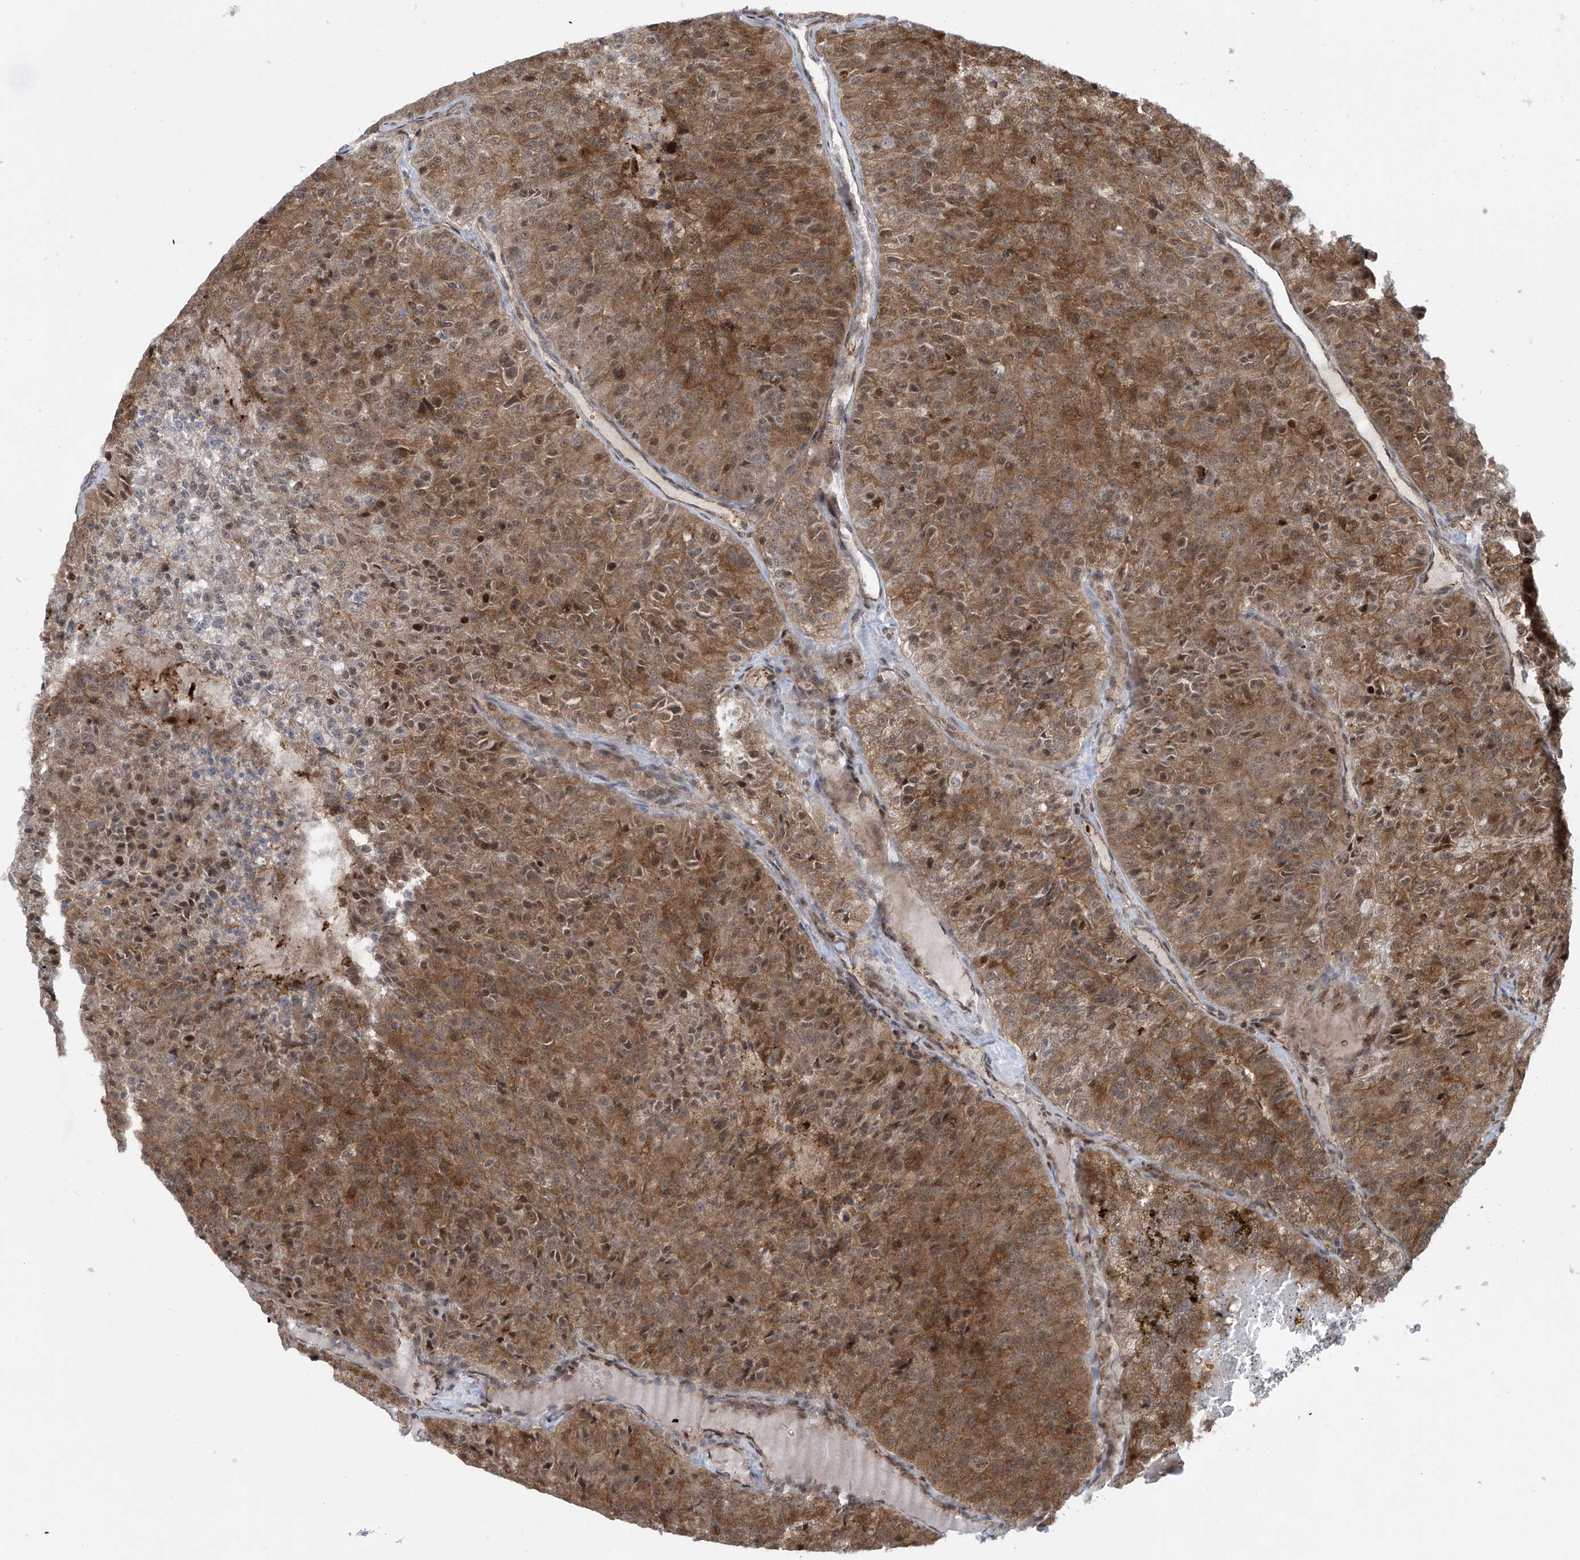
{"staining": {"intensity": "moderate", "quantity": ">75%", "location": "cytoplasmic/membranous,nuclear"}, "tissue": "renal cancer", "cell_type": "Tumor cells", "image_type": "cancer", "snomed": [{"axis": "morphology", "description": "Adenocarcinoma, NOS"}, {"axis": "topography", "description": "Kidney"}], "caption": "Immunohistochemistry of adenocarcinoma (renal) shows medium levels of moderate cytoplasmic/membranous and nuclear staining in approximately >75% of tumor cells.", "gene": "LAGE3", "patient": {"sex": "female", "age": 63}}